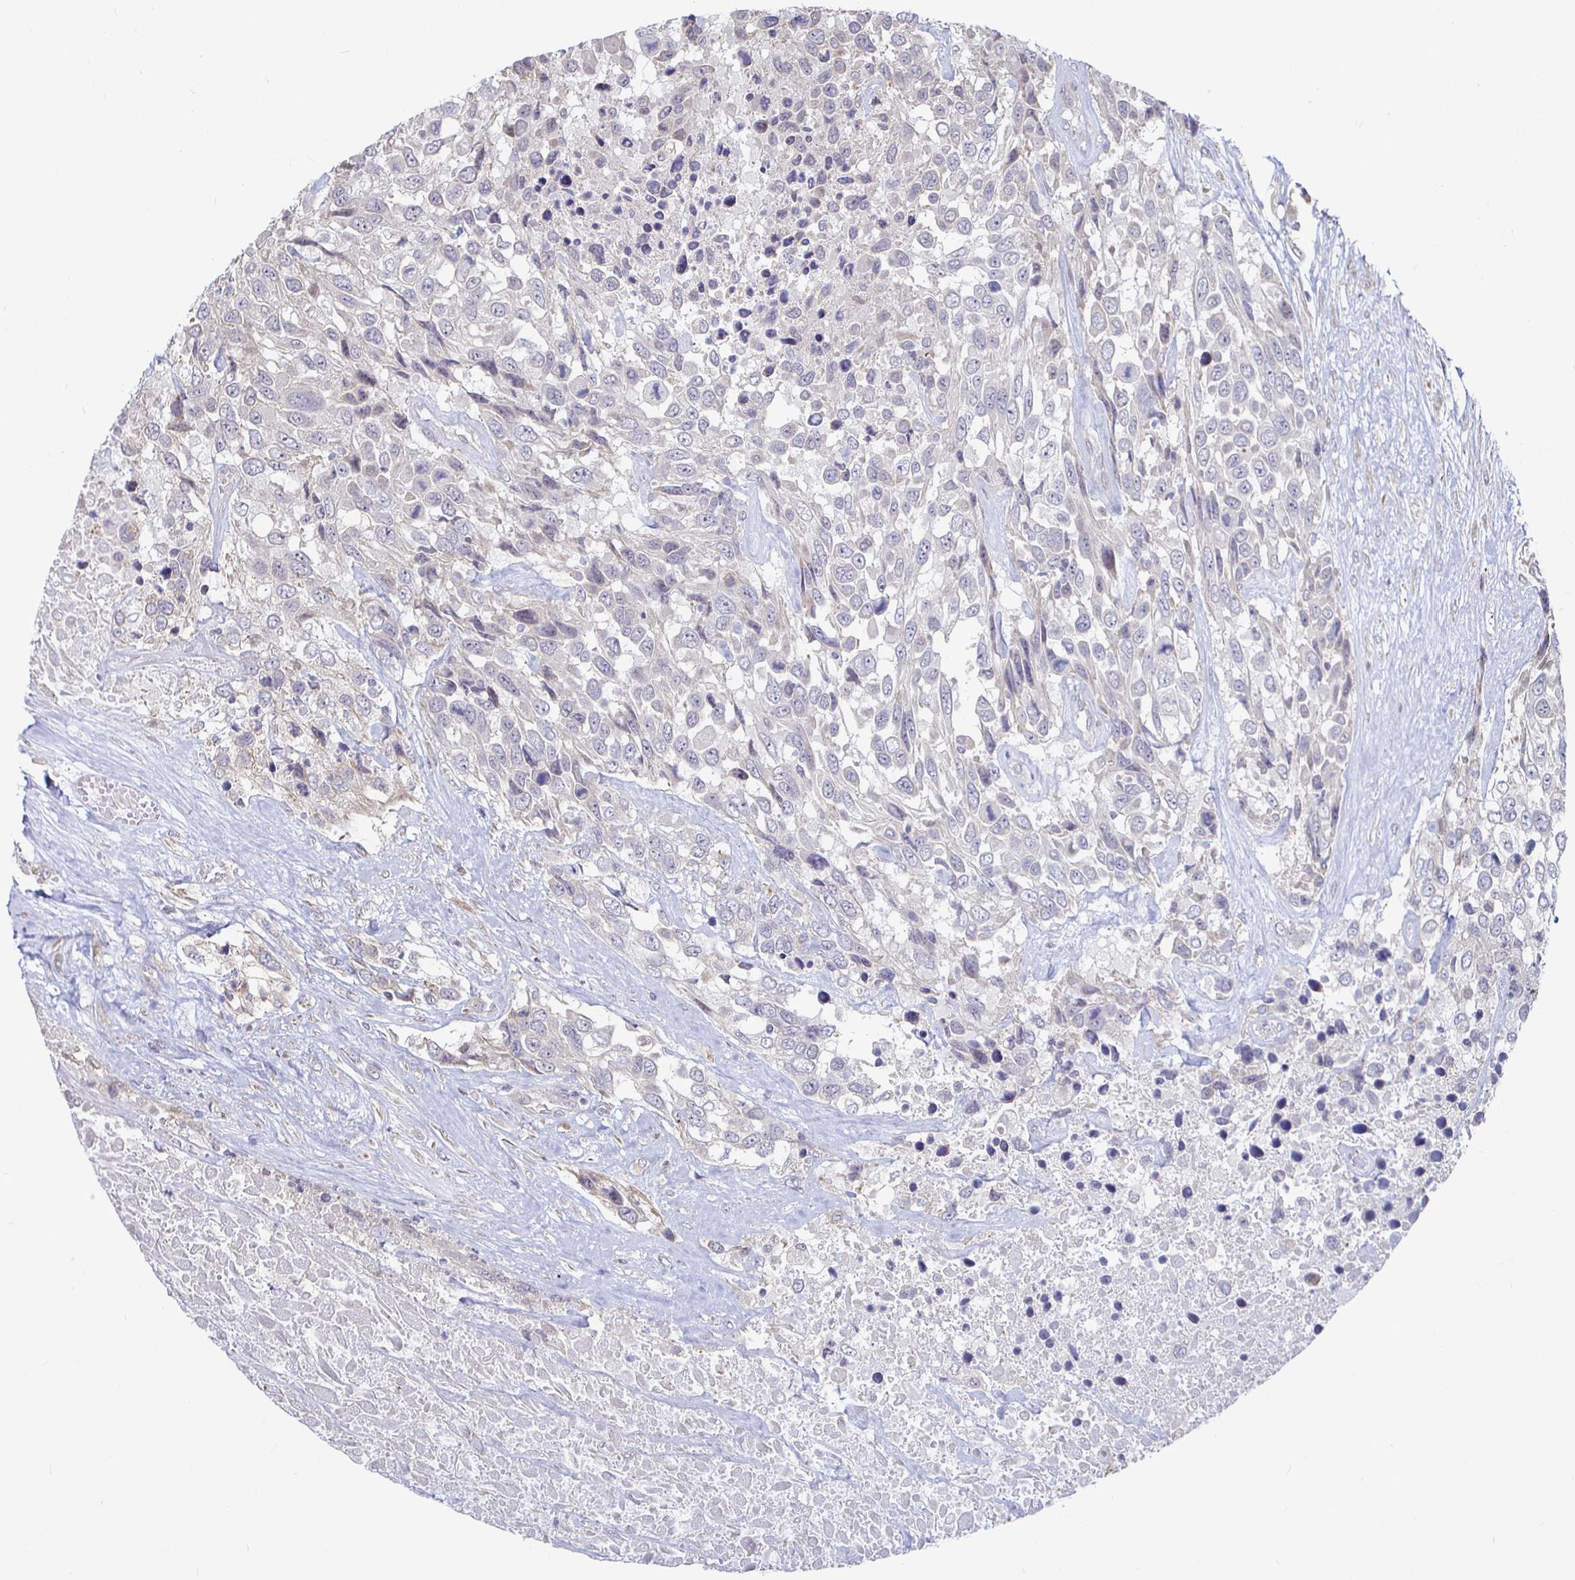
{"staining": {"intensity": "negative", "quantity": "none", "location": "none"}, "tissue": "urothelial cancer", "cell_type": "Tumor cells", "image_type": "cancer", "snomed": [{"axis": "morphology", "description": "Urothelial carcinoma, High grade"}, {"axis": "topography", "description": "Urinary bladder"}], "caption": "Micrograph shows no protein positivity in tumor cells of urothelial cancer tissue.", "gene": "CAPN11", "patient": {"sex": "female", "age": 70}}